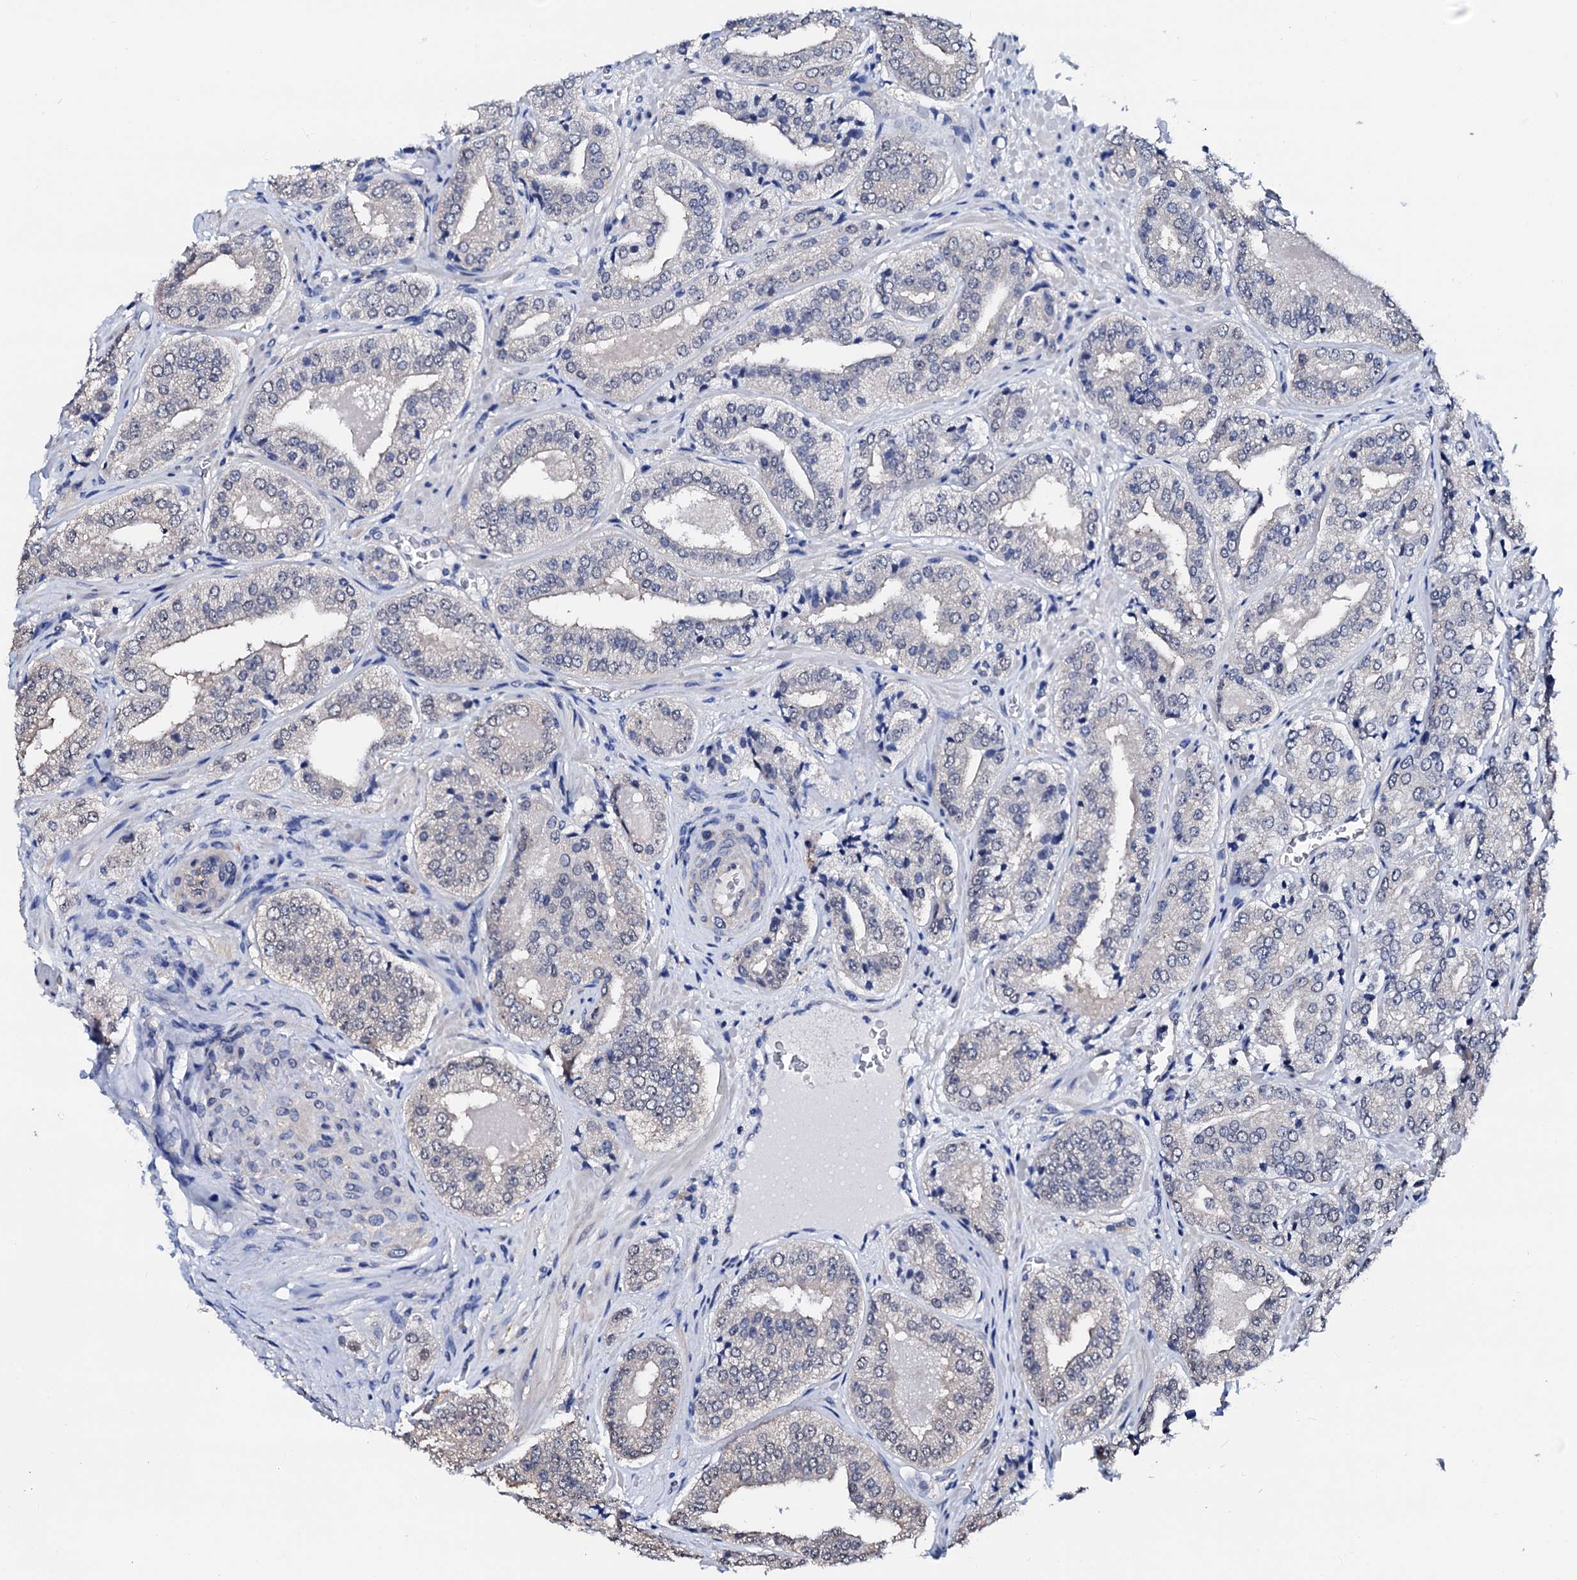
{"staining": {"intensity": "negative", "quantity": "none", "location": "none"}, "tissue": "prostate cancer", "cell_type": "Tumor cells", "image_type": "cancer", "snomed": [{"axis": "morphology", "description": "Adenocarcinoma, High grade"}, {"axis": "topography", "description": "Prostate"}], "caption": "Tumor cells are negative for brown protein staining in prostate high-grade adenocarcinoma. (DAB immunohistochemistry (IHC) with hematoxylin counter stain).", "gene": "CSN2", "patient": {"sex": "male", "age": 71}}